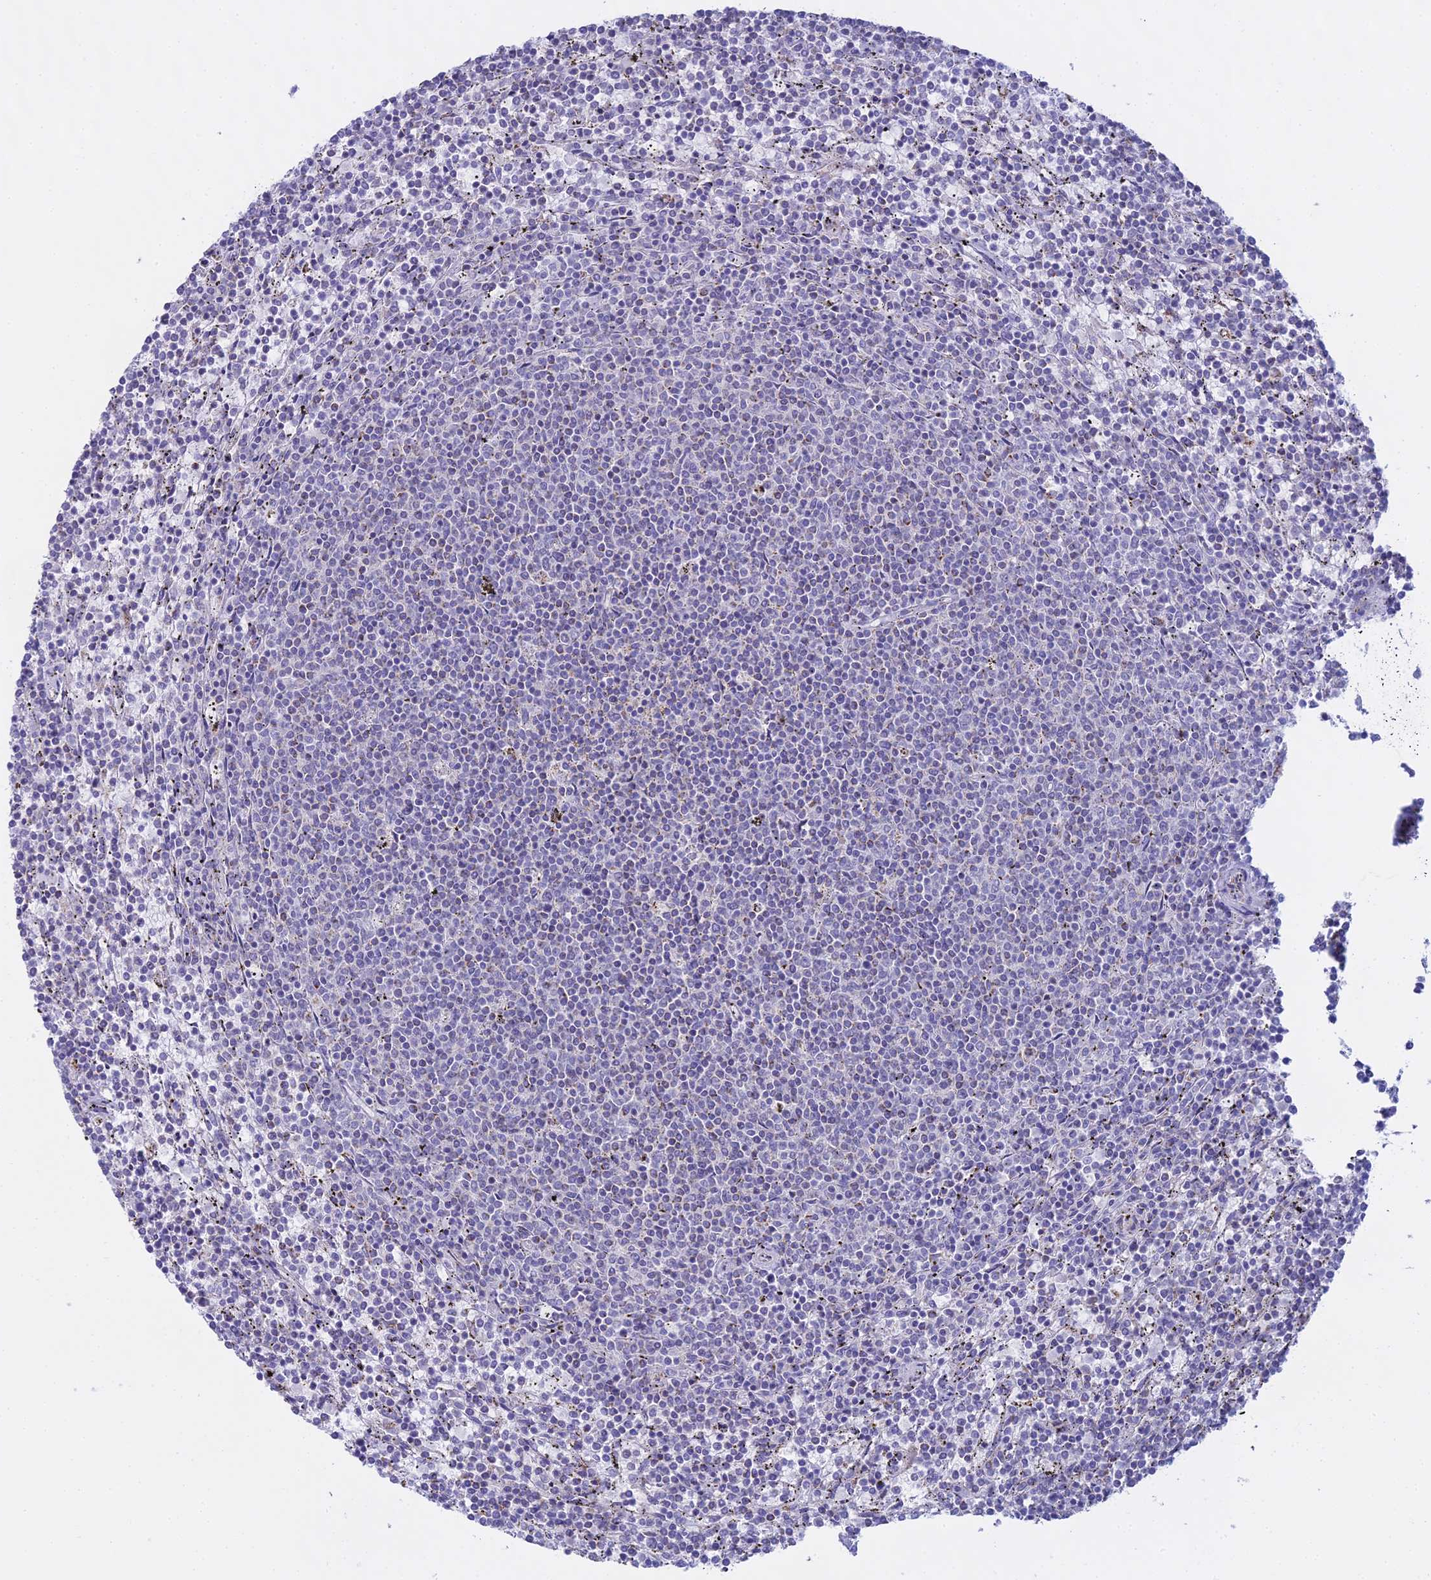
{"staining": {"intensity": "negative", "quantity": "none", "location": "none"}, "tissue": "lymphoma", "cell_type": "Tumor cells", "image_type": "cancer", "snomed": [{"axis": "morphology", "description": "Malignant lymphoma, non-Hodgkin's type, Low grade"}, {"axis": "topography", "description": "Spleen"}], "caption": "Immunohistochemical staining of human malignant lymphoma, non-Hodgkin's type (low-grade) displays no significant expression in tumor cells.", "gene": "CGB2", "patient": {"sex": "female", "age": 50}}